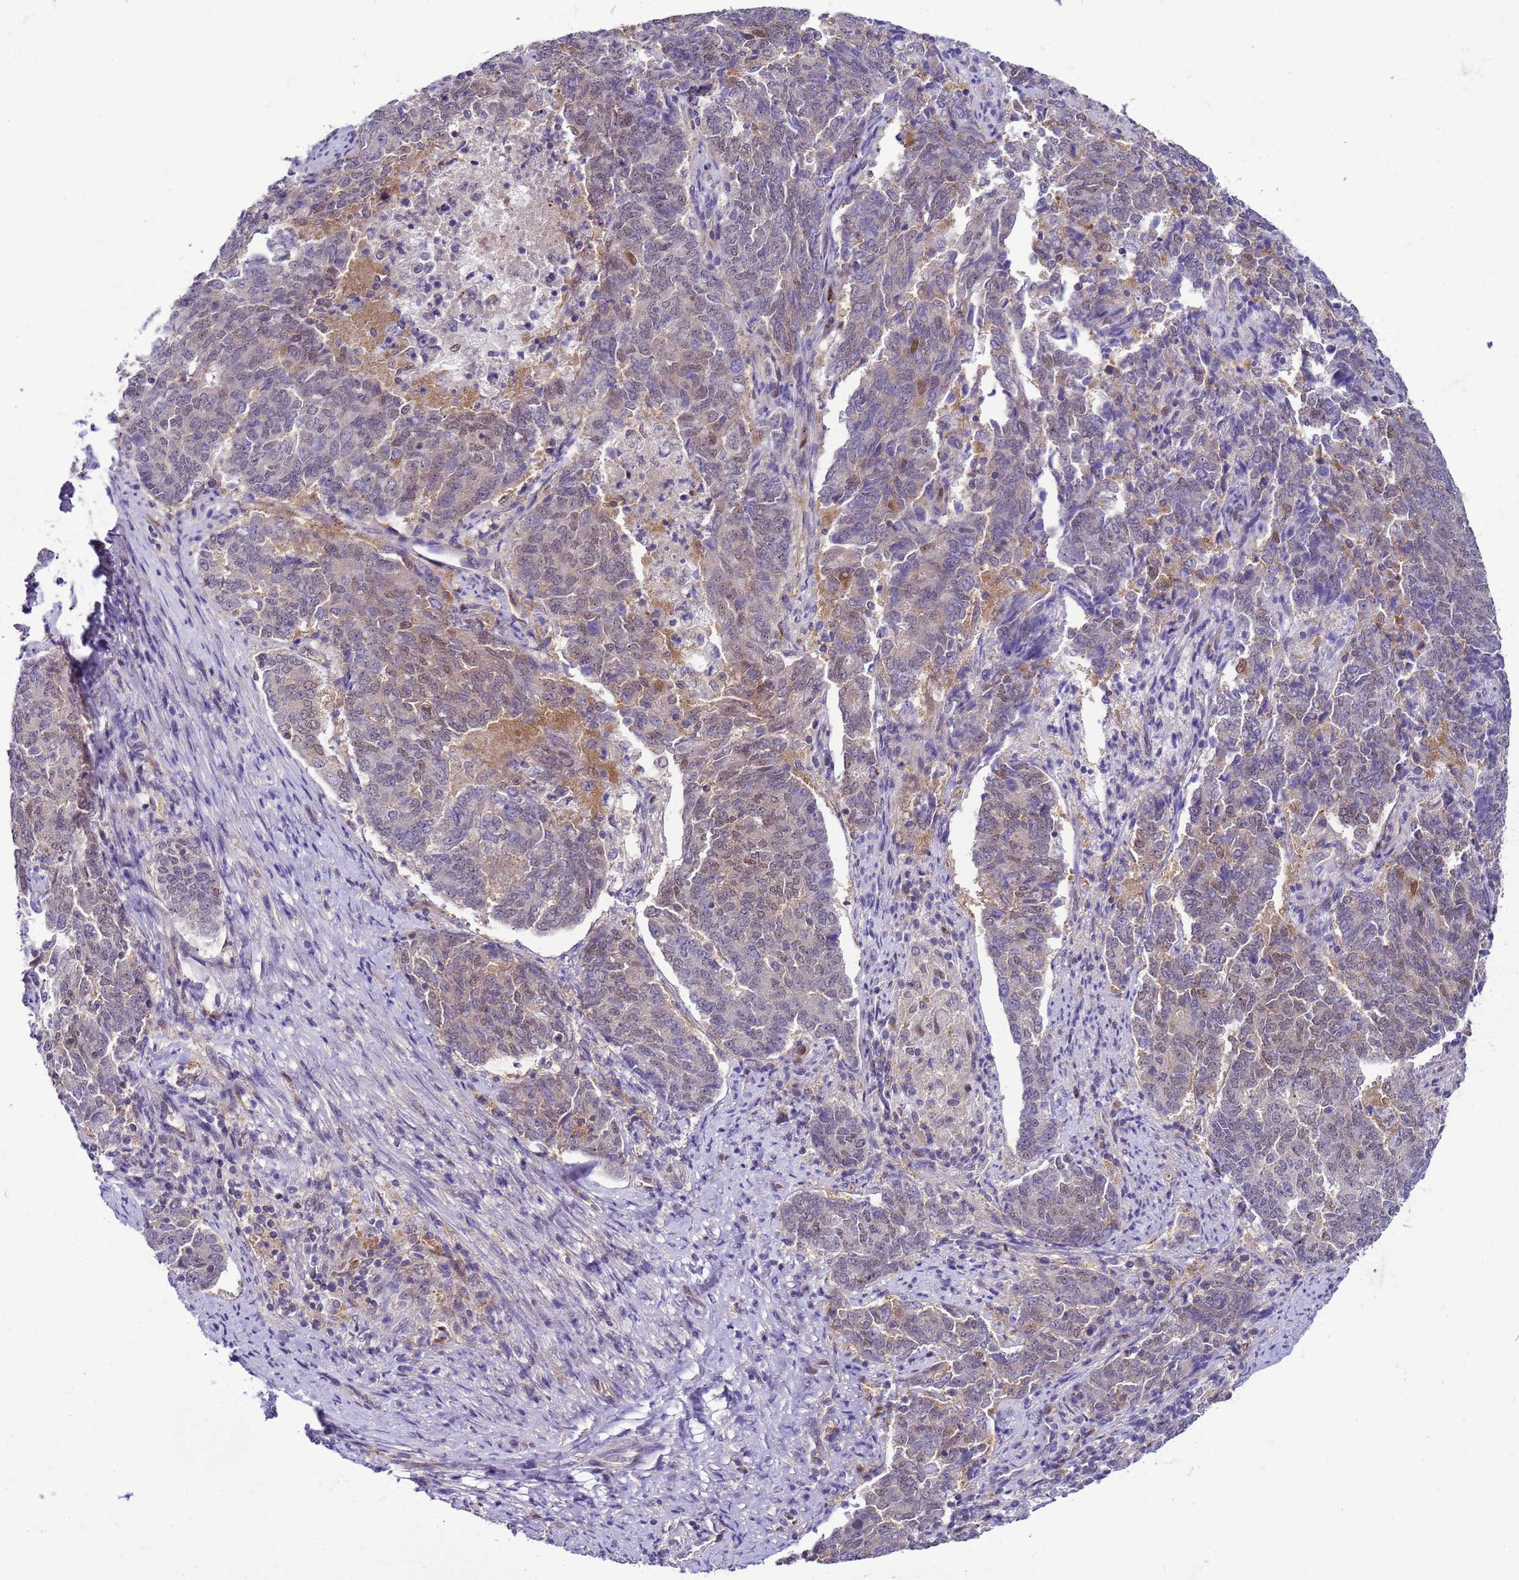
{"staining": {"intensity": "moderate", "quantity": "<25%", "location": "nuclear"}, "tissue": "endometrial cancer", "cell_type": "Tumor cells", "image_type": "cancer", "snomed": [{"axis": "morphology", "description": "Adenocarcinoma, NOS"}, {"axis": "topography", "description": "Endometrium"}], "caption": "Tumor cells reveal low levels of moderate nuclear staining in approximately <25% of cells in endometrial adenocarcinoma. The staining was performed using DAB (3,3'-diaminobenzidine), with brown indicating positive protein expression. Nuclei are stained blue with hematoxylin.", "gene": "DDI2", "patient": {"sex": "female", "age": 80}}